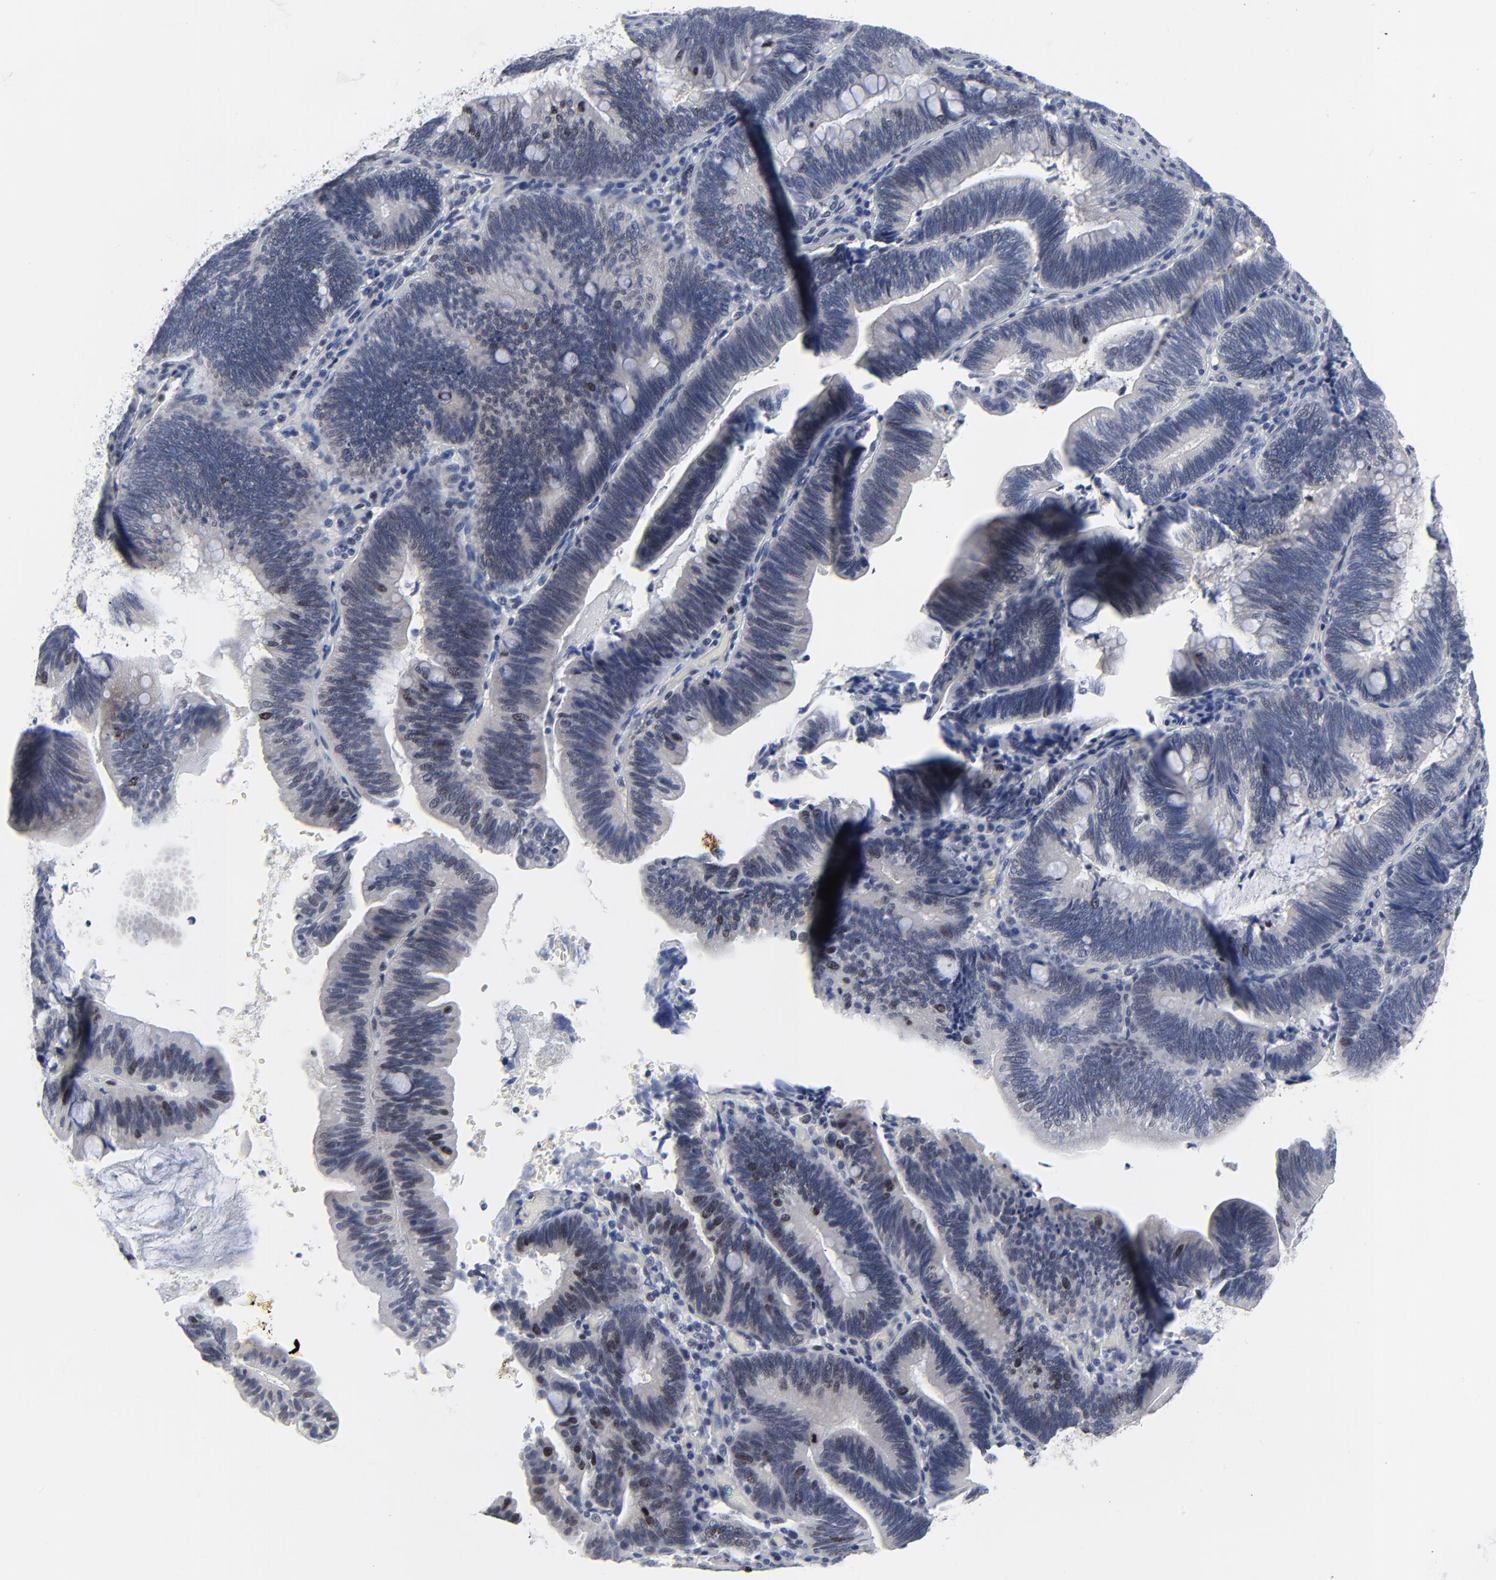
{"staining": {"intensity": "moderate", "quantity": "<25%", "location": "nuclear"}, "tissue": "pancreatic cancer", "cell_type": "Tumor cells", "image_type": "cancer", "snomed": [{"axis": "morphology", "description": "Adenocarcinoma, NOS"}, {"axis": "topography", "description": "Pancreas"}], "caption": "Immunohistochemical staining of human pancreatic adenocarcinoma displays moderate nuclear protein expression in about <25% of tumor cells.", "gene": "ZNF589", "patient": {"sex": "male", "age": 82}}